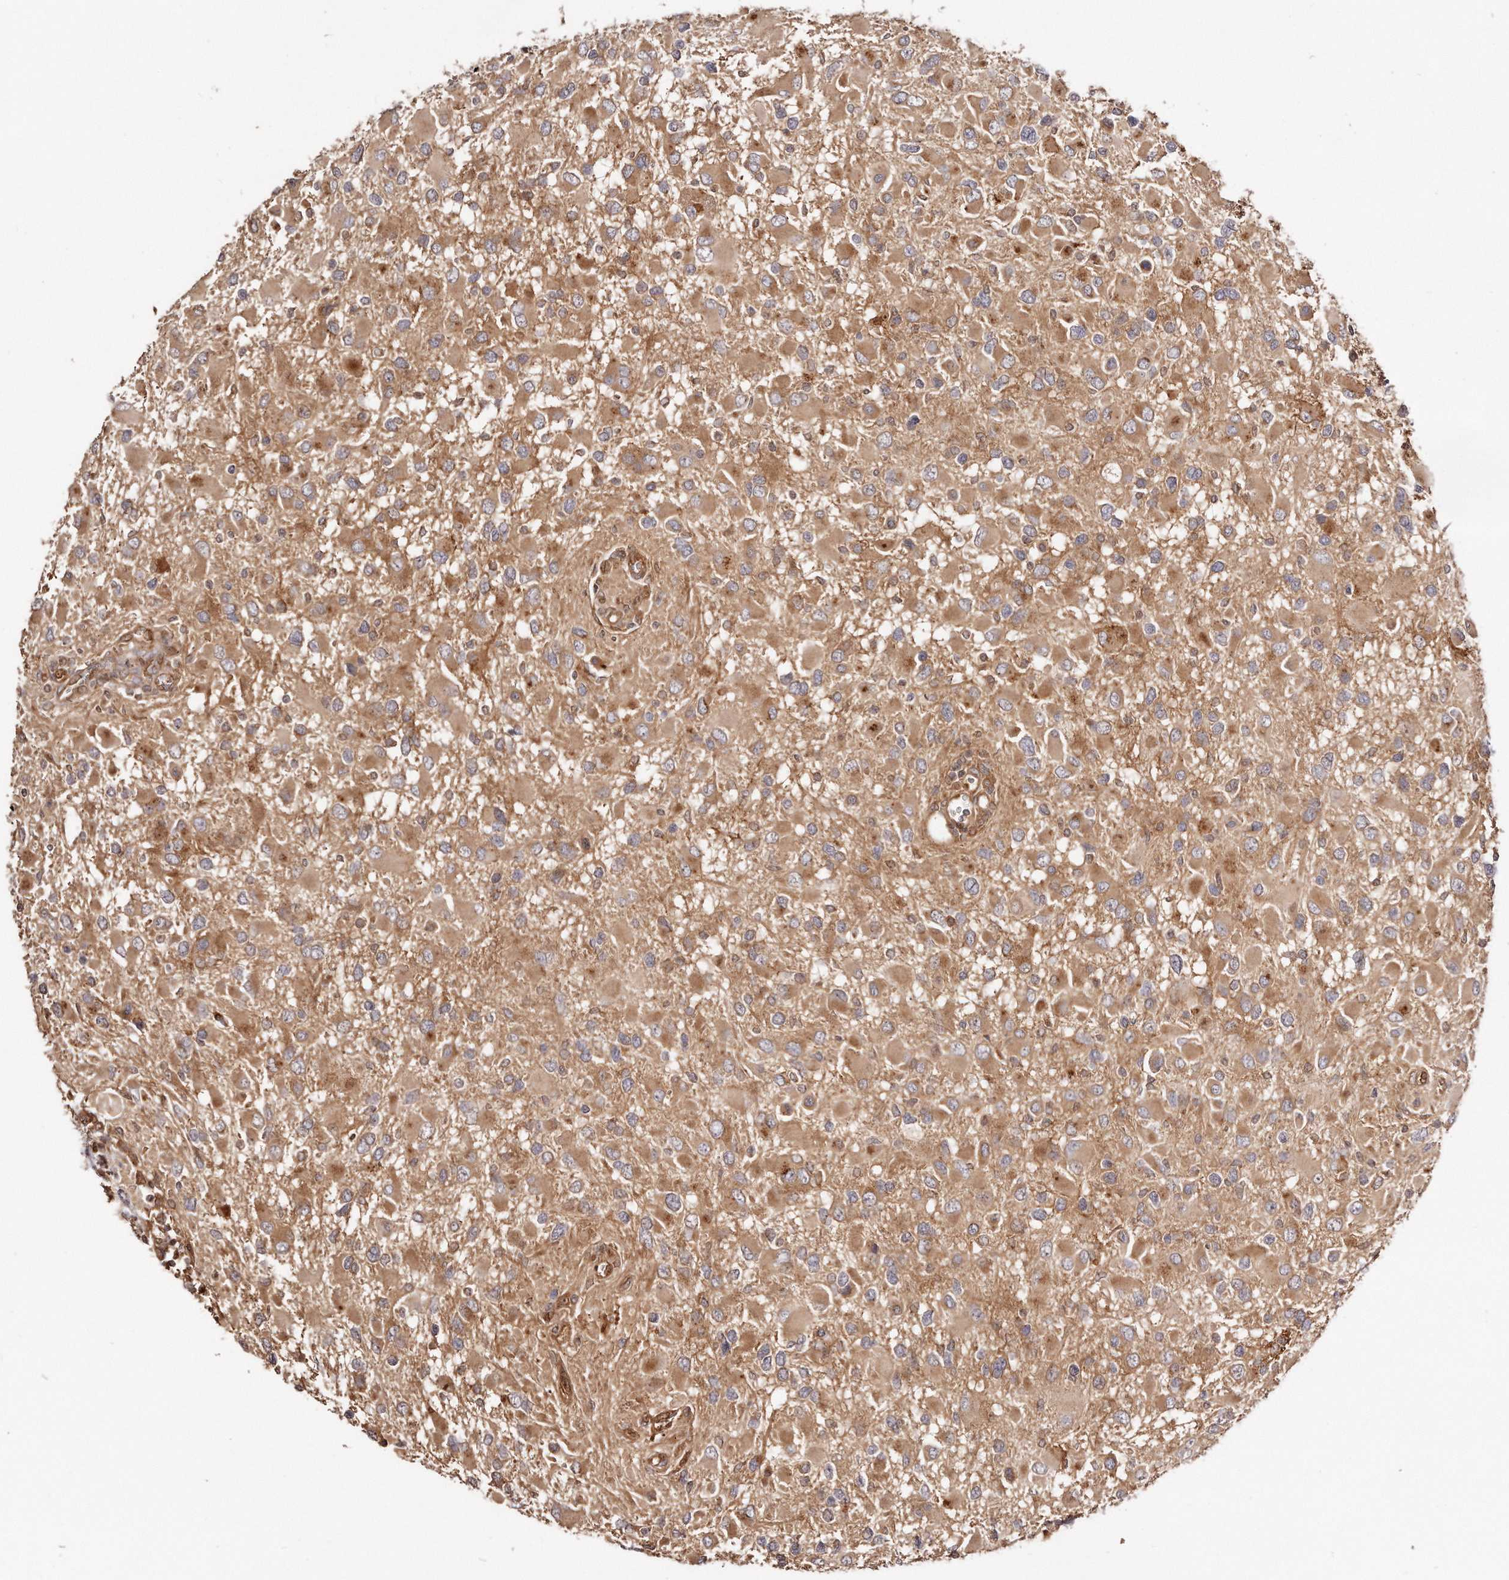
{"staining": {"intensity": "moderate", "quantity": ">75%", "location": "cytoplasmic/membranous"}, "tissue": "glioma", "cell_type": "Tumor cells", "image_type": "cancer", "snomed": [{"axis": "morphology", "description": "Glioma, malignant, High grade"}, {"axis": "topography", "description": "Brain"}], "caption": "This is an image of immunohistochemistry (IHC) staining of glioma, which shows moderate expression in the cytoplasmic/membranous of tumor cells.", "gene": "GBP4", "patient": {"sex": "male", "age": 53}}